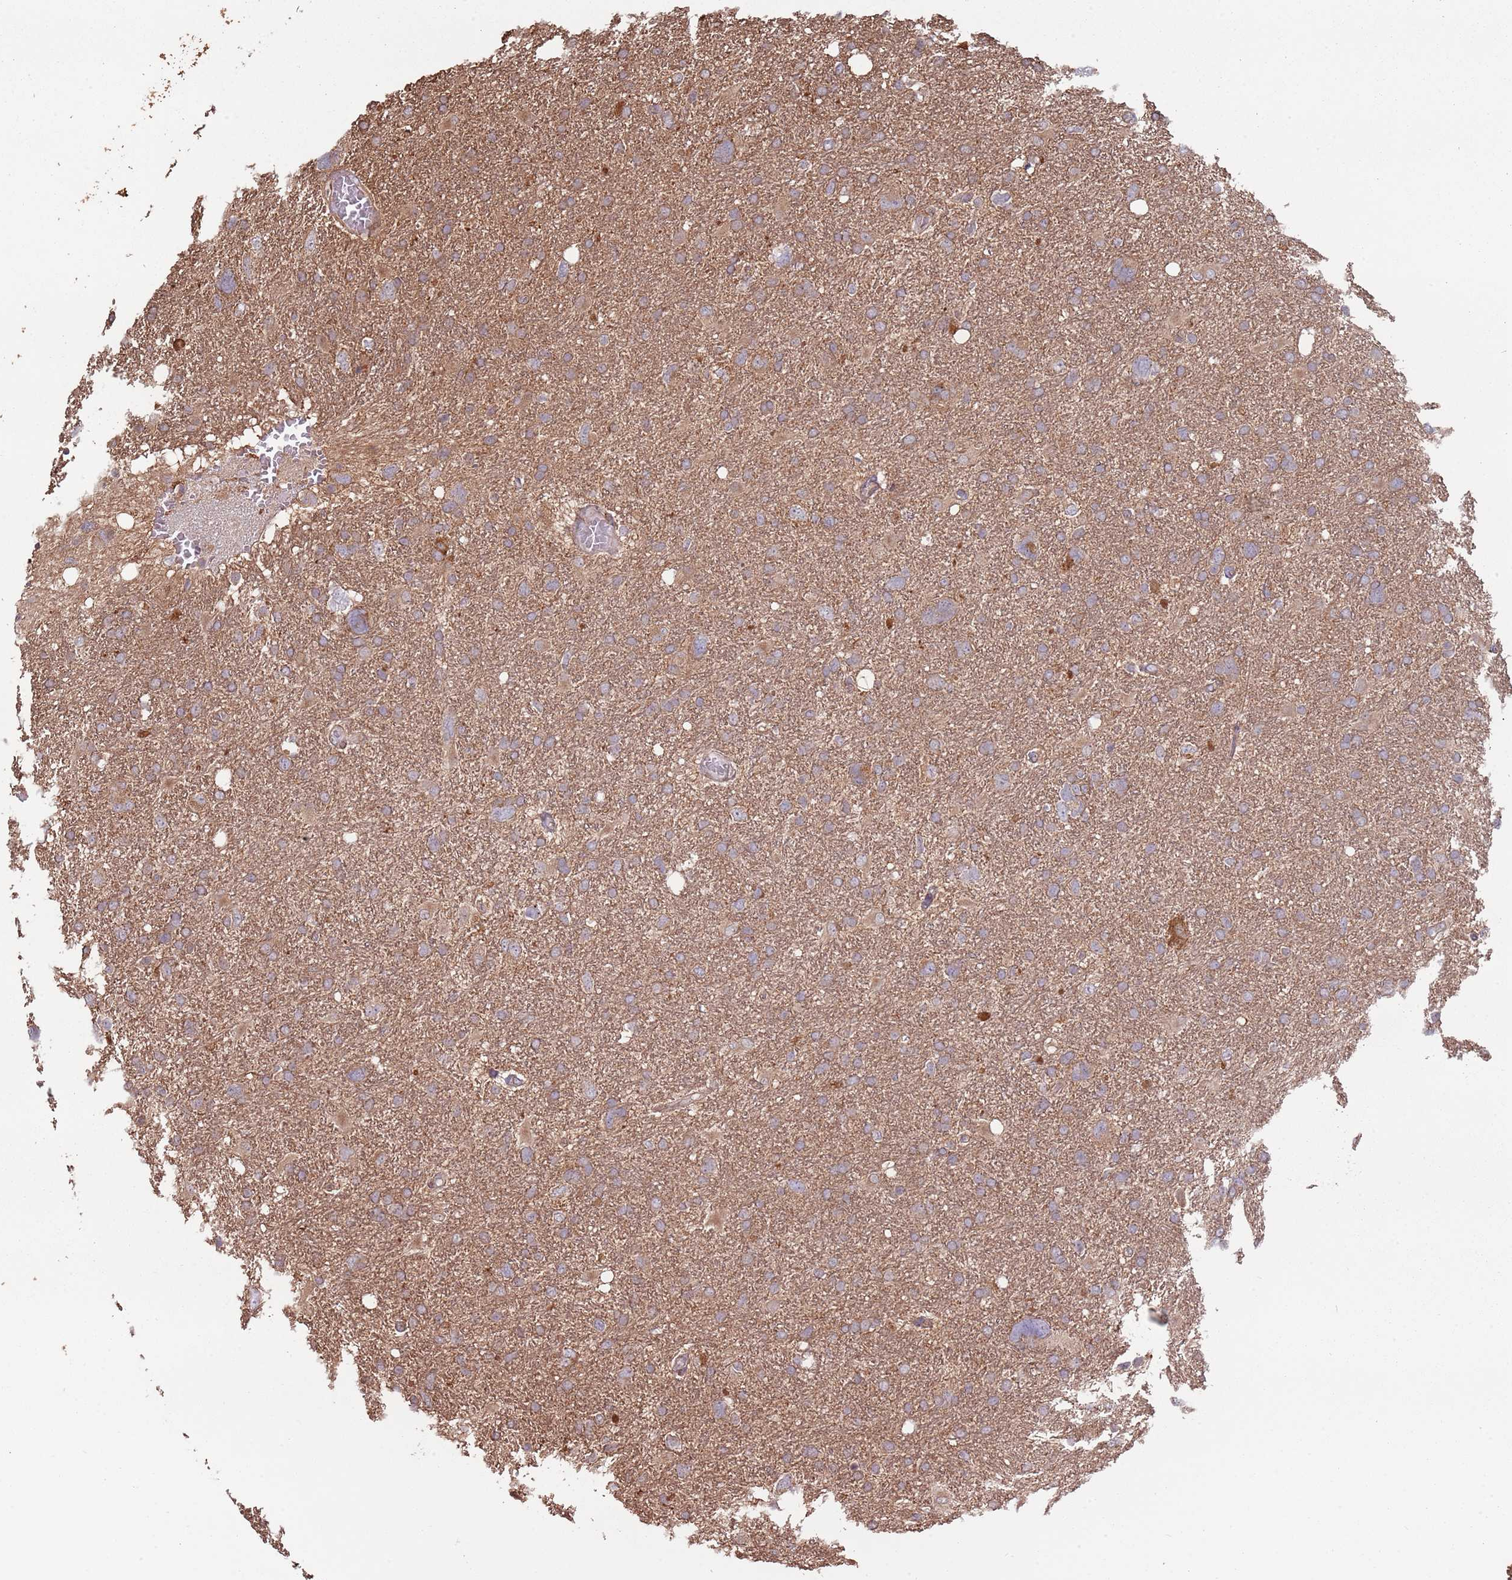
{"staining": {"intensity": "moderate", "quantity": ">75%", "location": "cytoplasmic/membranous"}, "tissue": "glioma", "cell_type": "Tumor cells", "image_type": "cancer", "snomed": [{"axis": "morphology", "description": "Glioma, malignant, High grade"}, {"axis": "topography", "description": "Brain"}], "caption": "Malignant high-grade glioma stained with a protein marker displays moderate staining in tumor cells.", "gene": "COG4", "patient": {"sex": "male", "age": 61}}